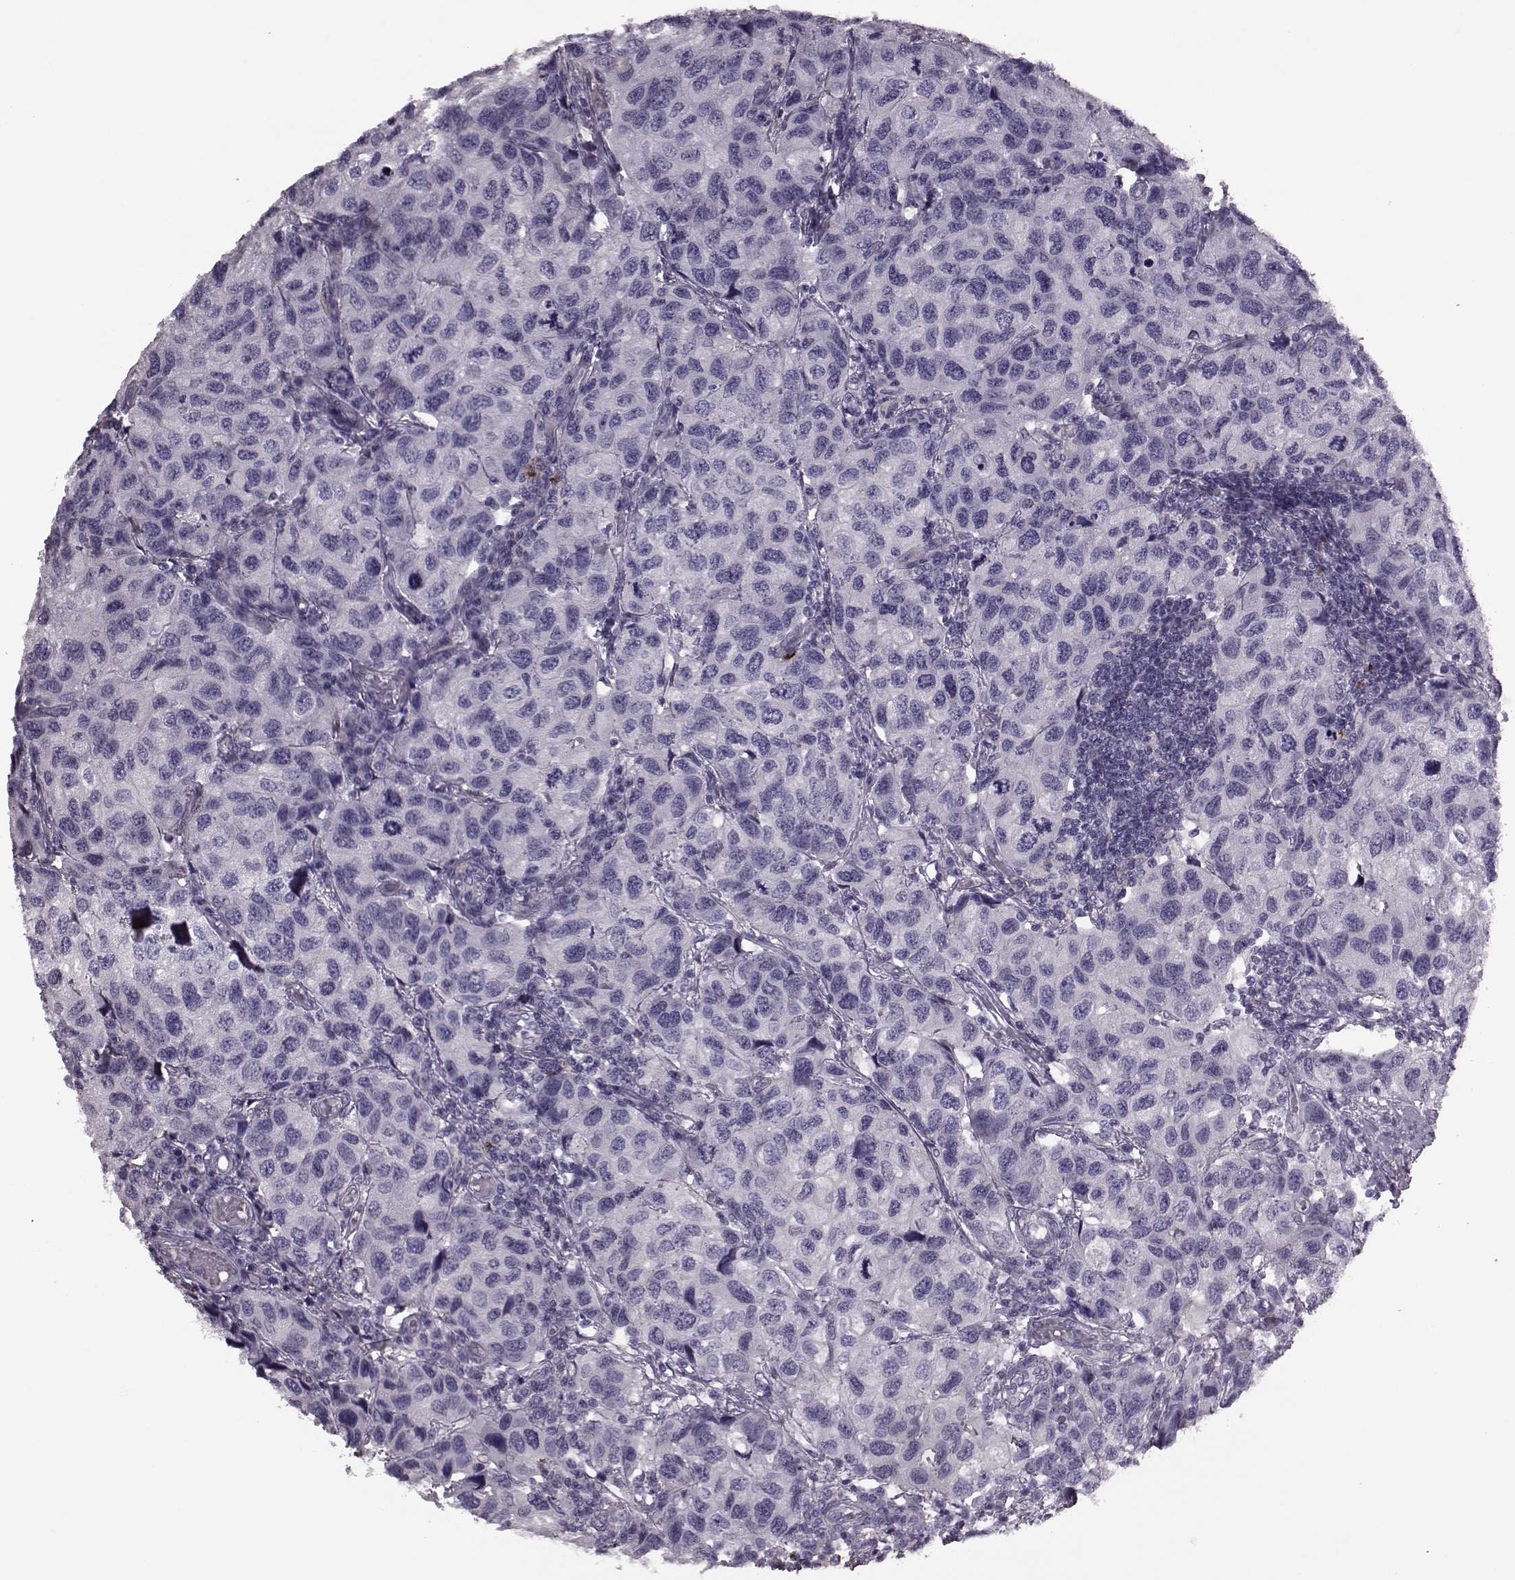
{"staining": {"intensity": "negative", "quantity": "none", "location": "none"}, "tissue": "urothelial cancer", "cell_type": "Tumor cells", "image_type": "cancer", "snomed": [{"axis": "morphology", "description": "Urothelial carcinoma, High grade"}, {"axis": "topography", "description": "Urinary bladder"}], "caption": "High power microscopy image of an IHC histopathology image of urothelial carcinoma (high-grade), revealing no significant expression in tumor cells. (DAB immunohistochemistry, high magnification).", "gene": "SNTG1", "patient": {"sex": "male", "age": 79}}